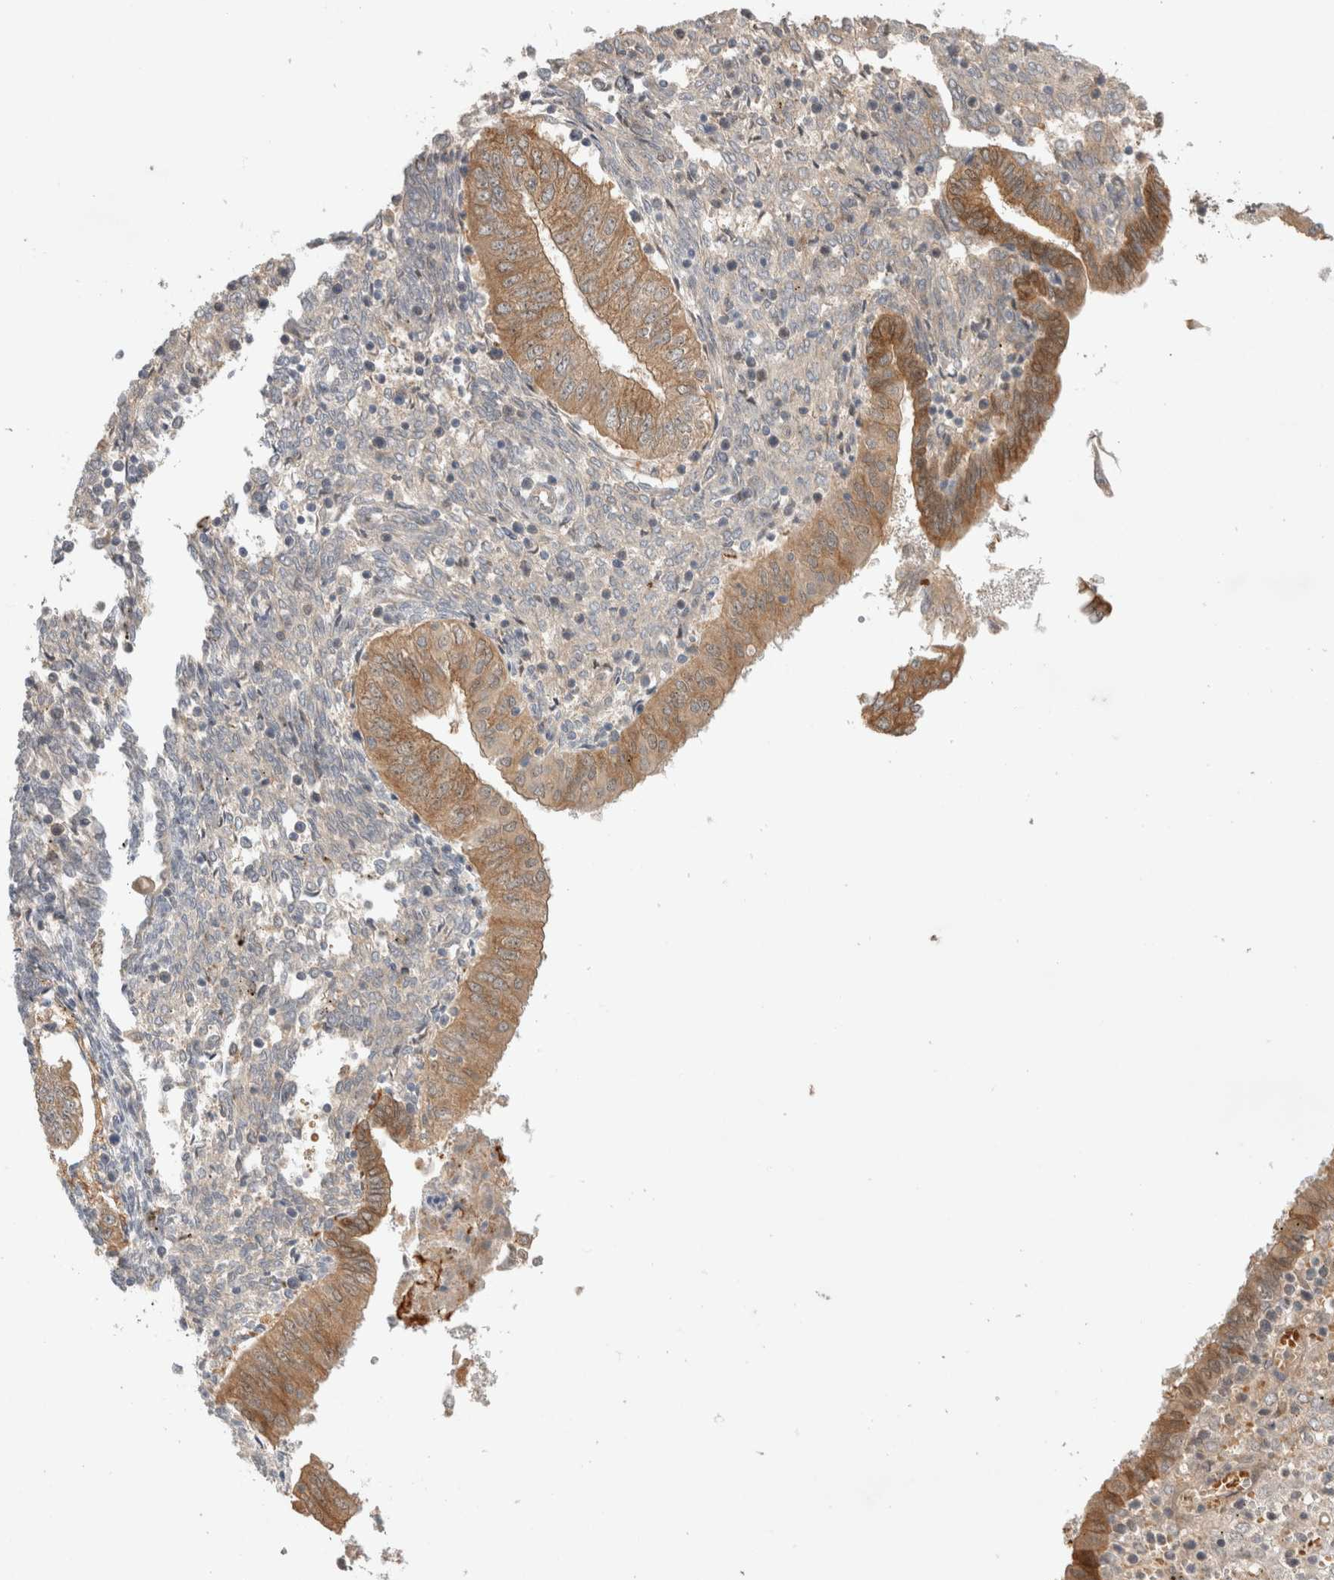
{"staining": {"intensity": "moderate", "quantity": ">75%", "location": "cytoplasmic/membranous"}, "tissue": "endometrial cancer", "cell_type": "Tumor cells", "image_type": "cancer", "snomed": [{"axis": "morphology", "description": "Normal tissue, NOS"}, {"axis": "morphology", "description": "Adenocarcinoma, NOS"}, {"axis": "topography", "description": "Endometrium"}], "caption": "Immunohistochemistry (IHC) photomicrograph of endometrial adenocarcinoma stained for a protein (brown), which exhibits medium levels of moderate cytoplasmic/membranous expression in approximately >75% of tumor cells.", "gene": "OTUD6B", "patient": {"sex": "female", "age": 53}}